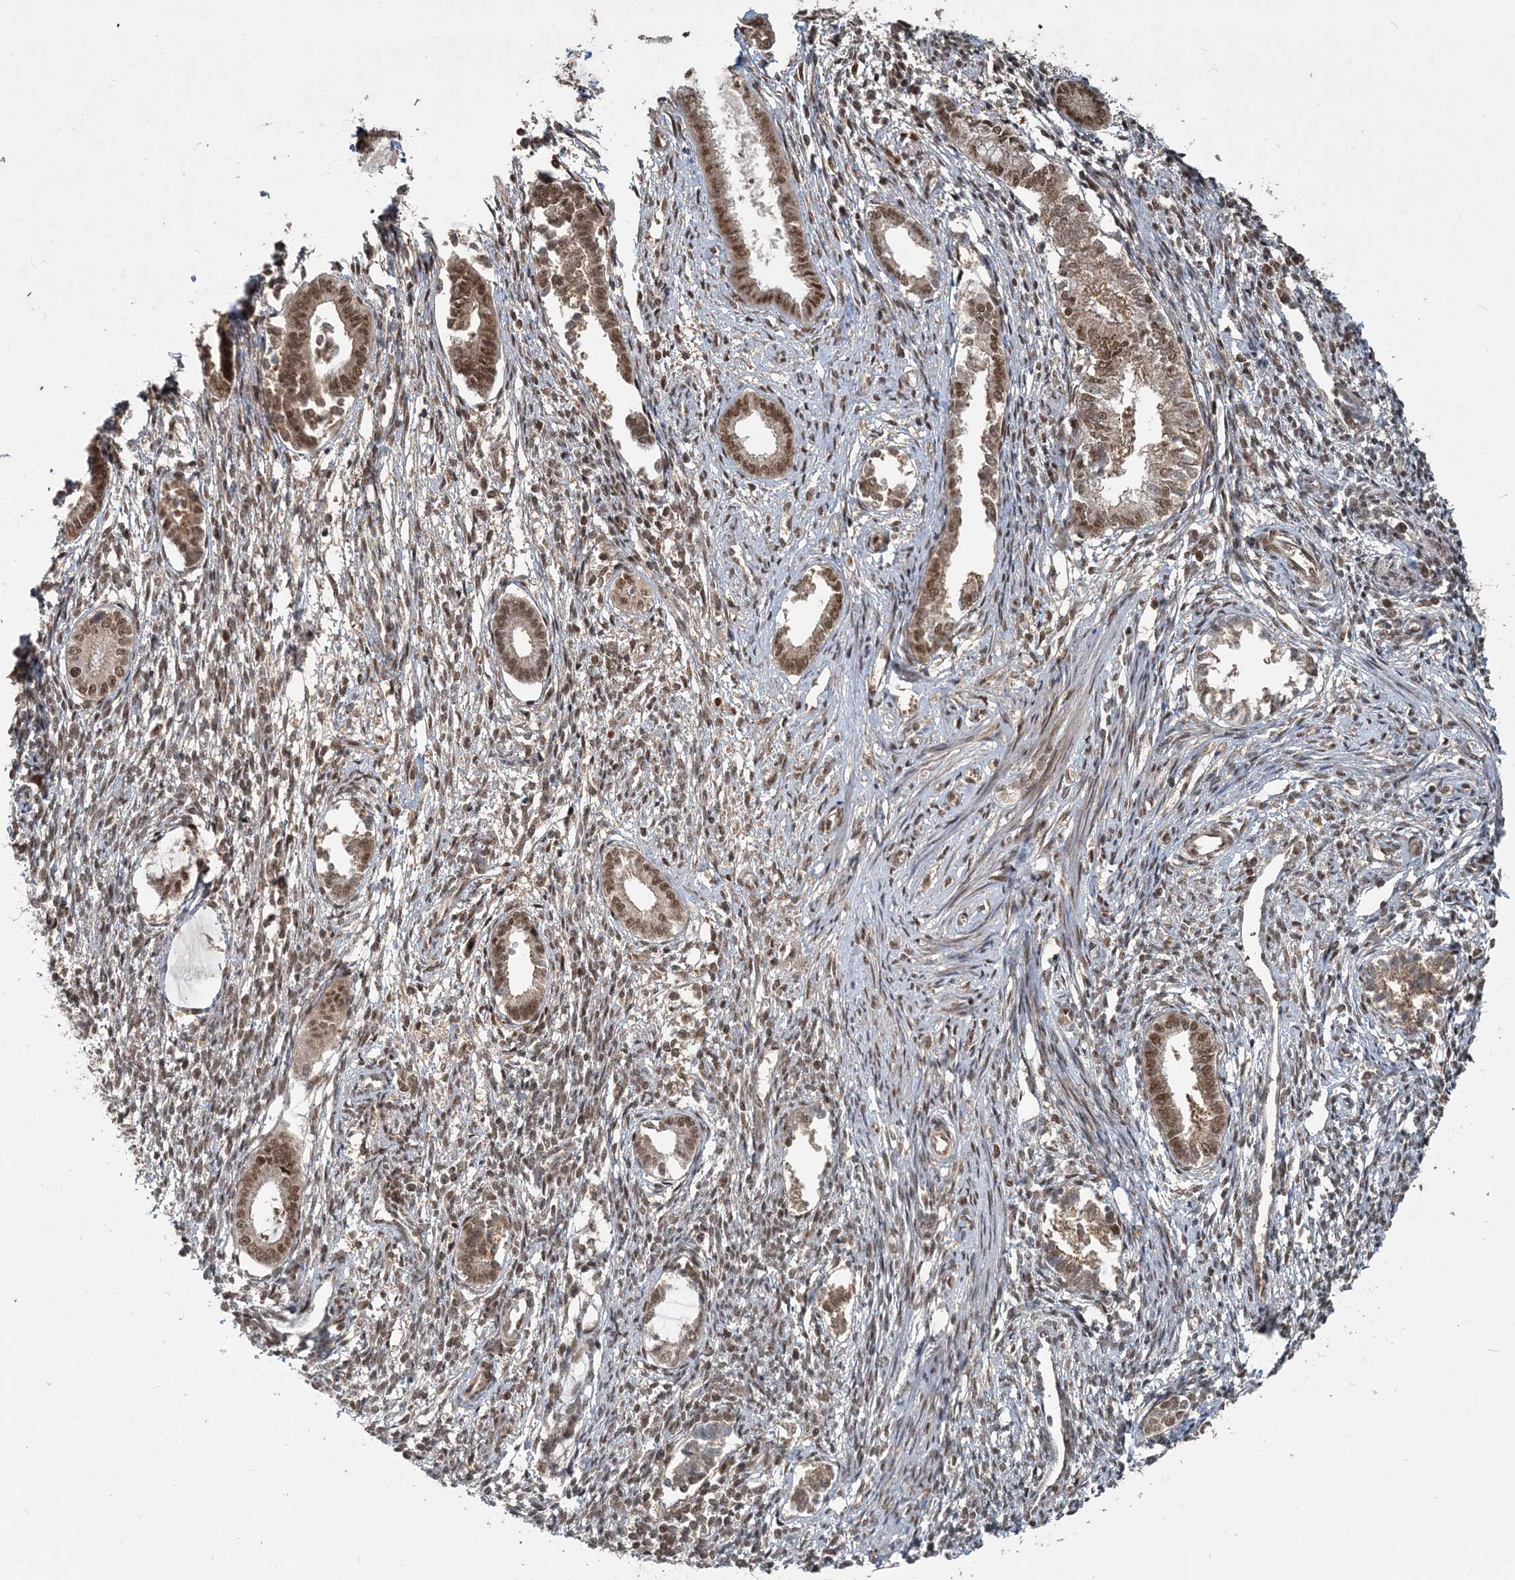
{"staining": {"intensity": "moderate", "quantity": ">75%", "location": "nuclear"}, "tissue": "endometrium", "cell_type": "Cells in endometrial stroma", "image_type": "normal", "snomed": [{"axis": "morphology", "description": "Normal tissue, NOS"}, {"axis": "topography", "description": "Endometrium"}], "caption": "Endometrium stained for a protein (brown) exhibits moderate nuclear positive expression in approximately >75% of cells in endometrial stroma.", "gene": "COPS7B", "patient": {"sex": "female", "age": 56}}